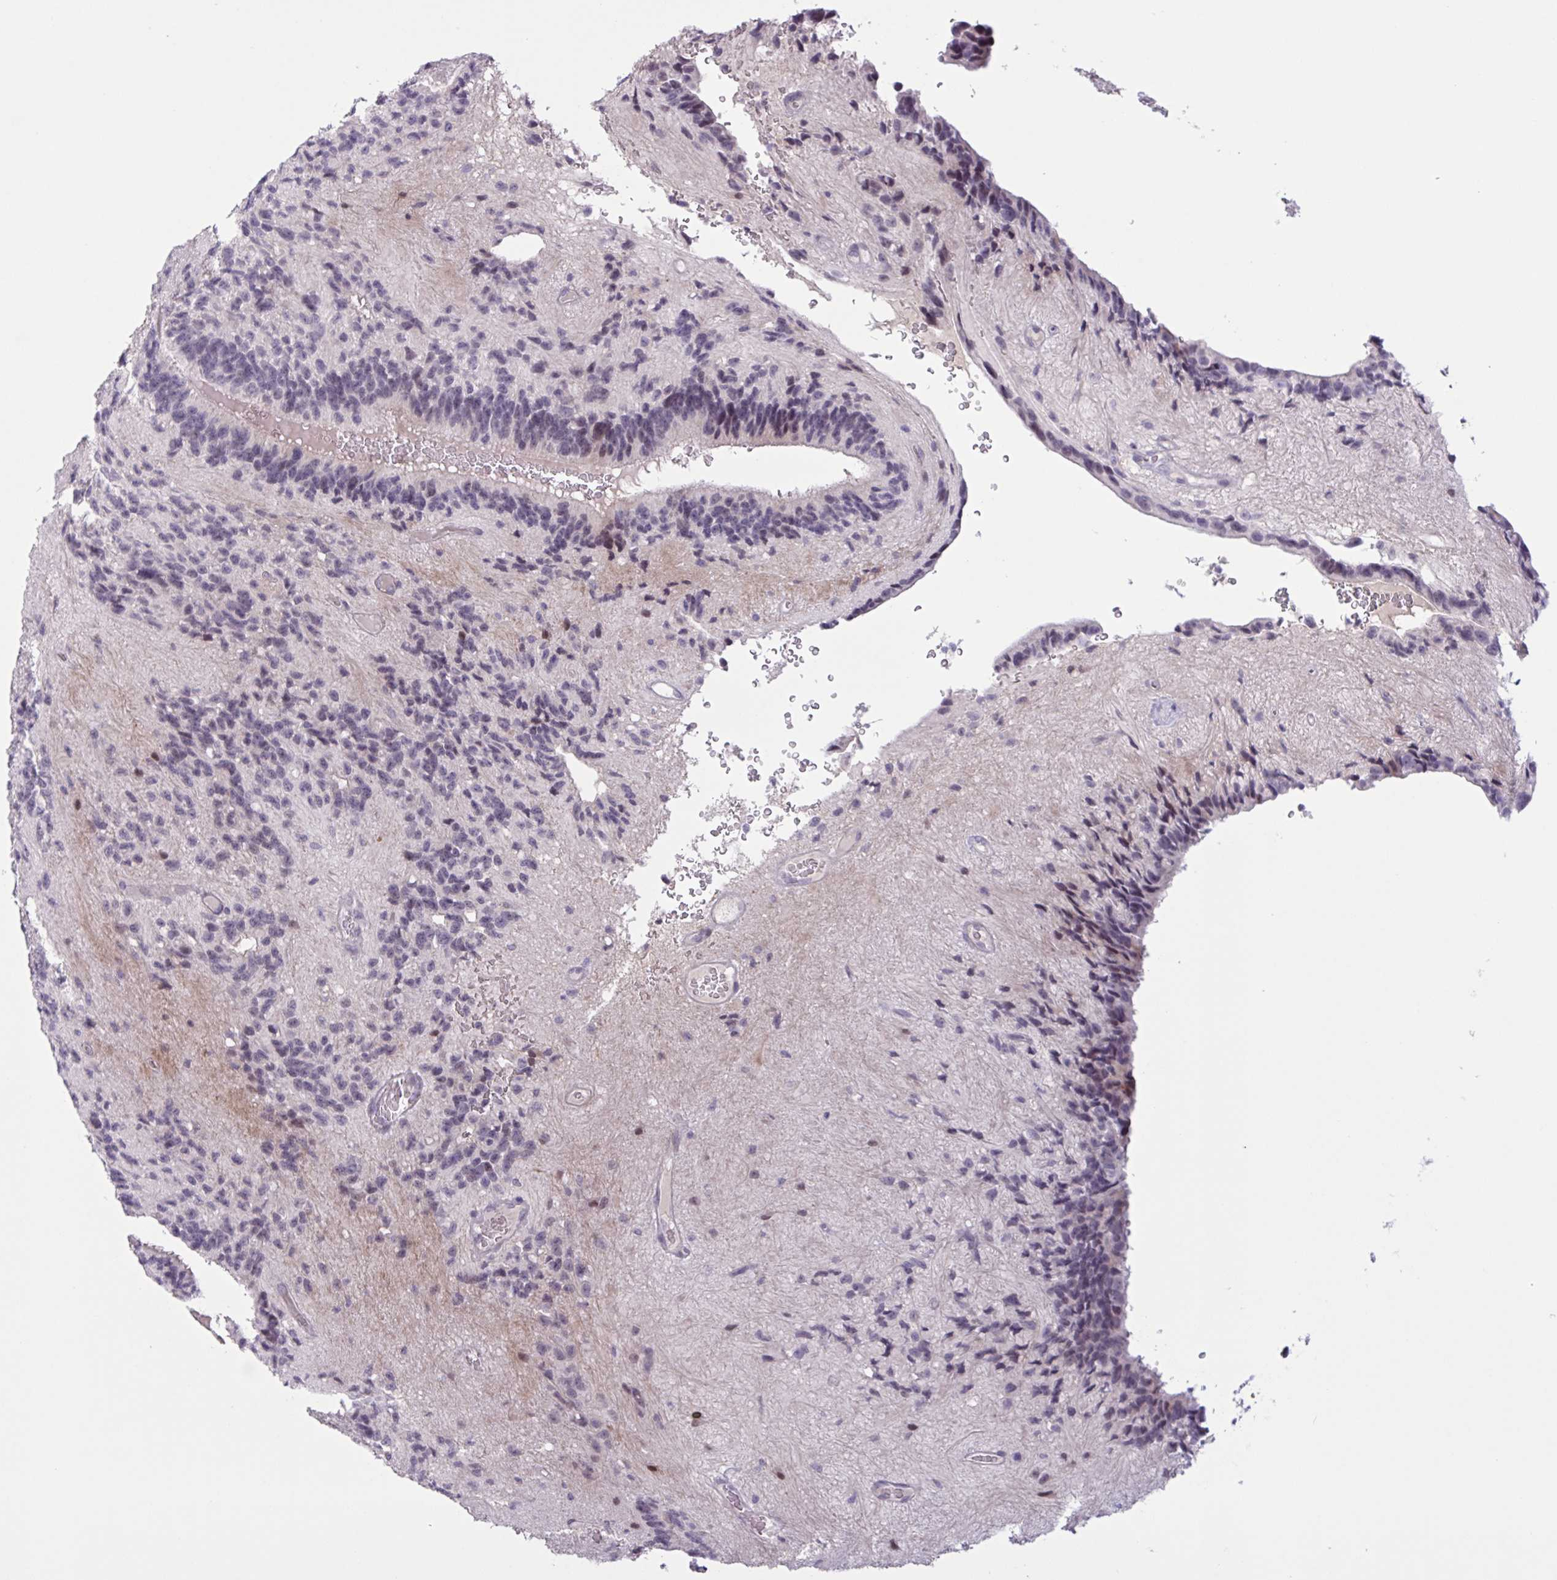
{"staining": {"intensity": "weak", "quantity": "<25%", "location": "nuclear"}, "tissue": "glioma", "cell_type": "Tumor cells", "image_type": "cancer", "snomed": [{"axis": "morphology", "description": "Glioma, malignant, Low grade"}, {"axis": "topography", "description": "Brain"}], "caption": "Immunohistochemistry photomicrograph of neoplastic tissue: malignant glioma (low-grade) stained with DAB (3,3'-diaminobenzidine) reveals no significant protein staining in tumor cells.", "gene": "RFPL4B", "patient": {"sex": "male", "age": 31}}